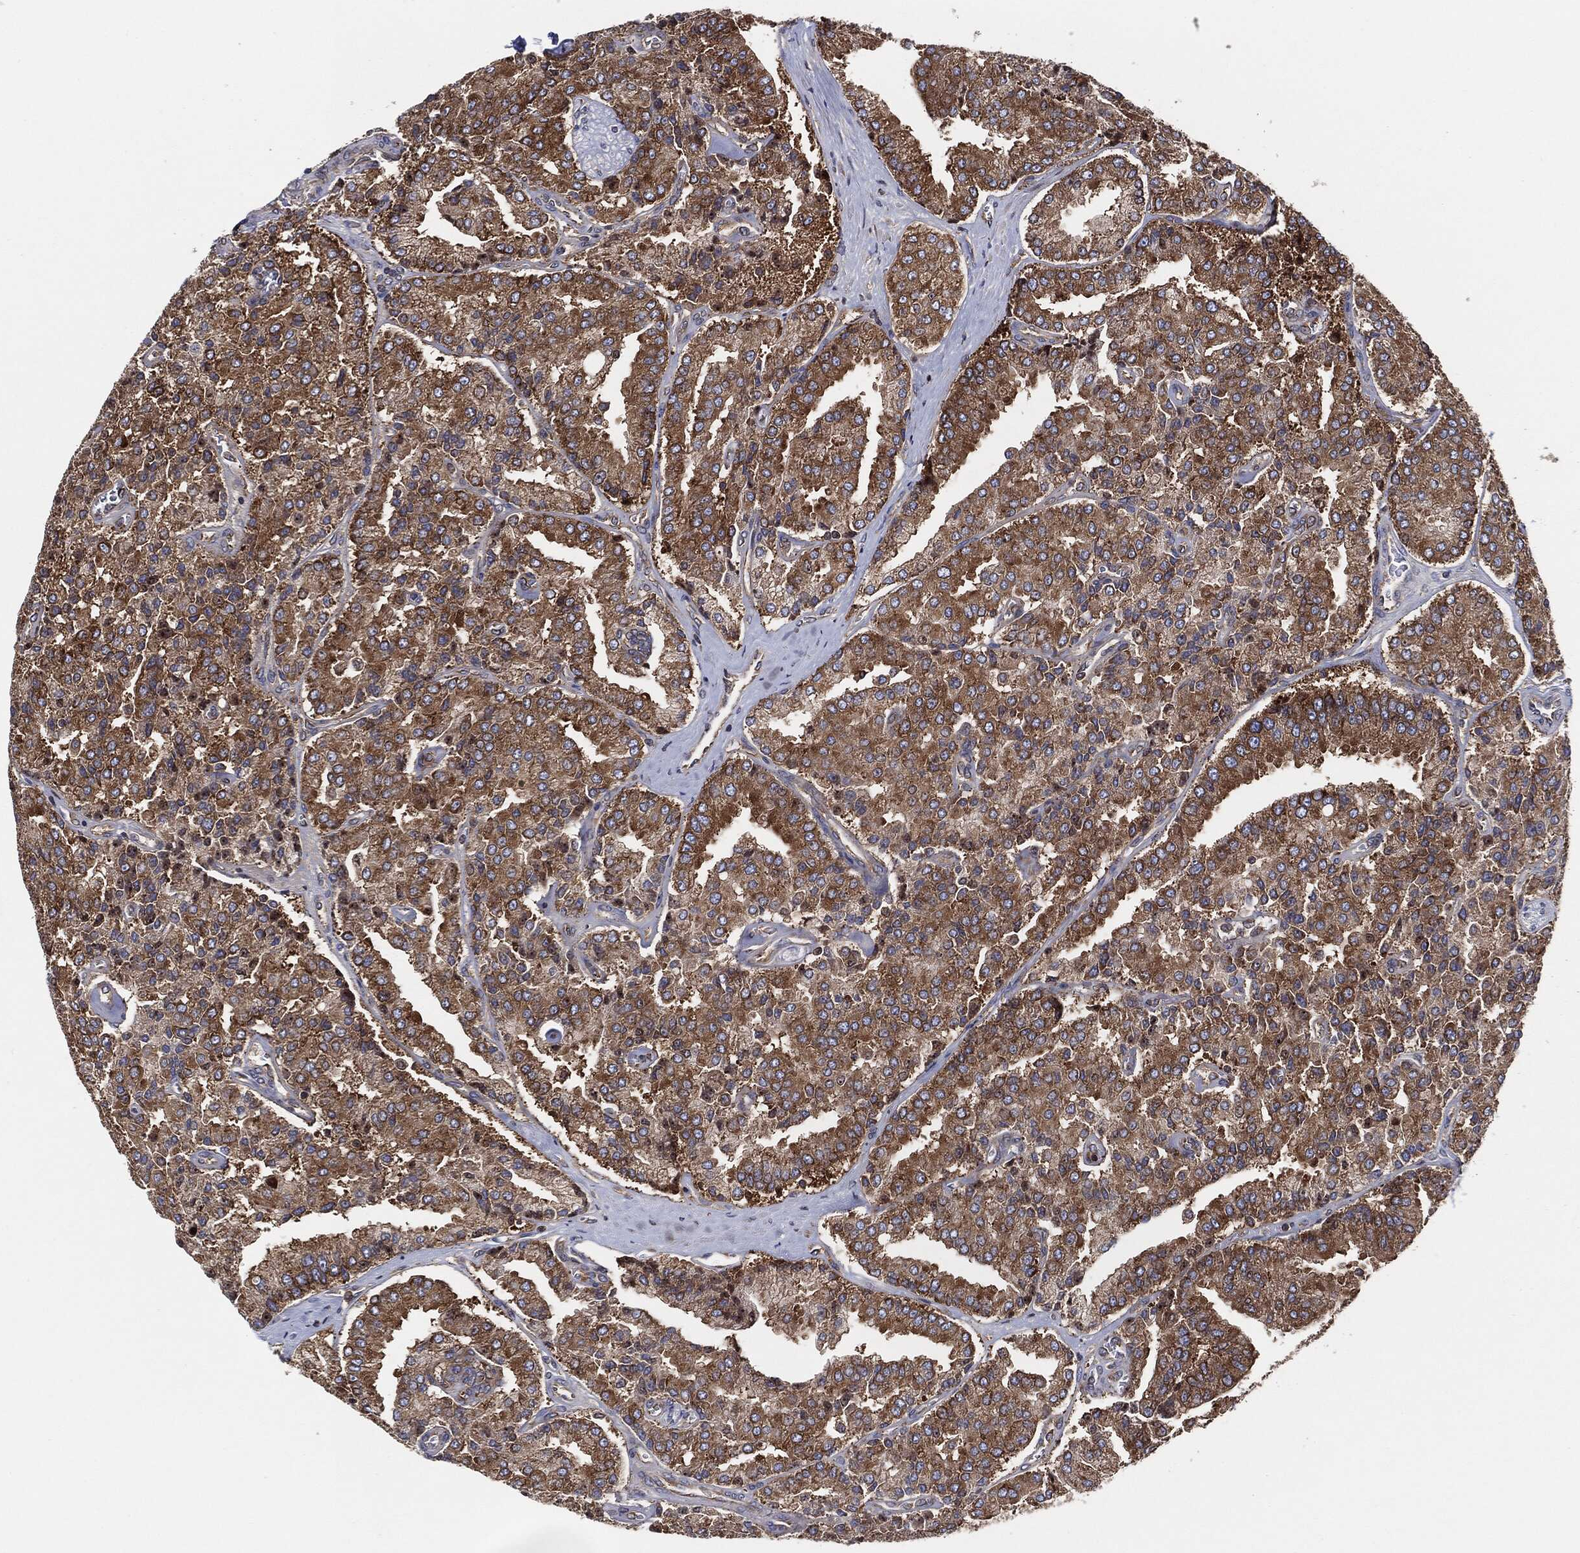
{"staining": {"intensity": "moderate", "quantity": ">75%", "location": "cytoplasmic/membranous"}, "tissue": "prostate cancer", "cell_type": "Tumor cells", "image_type": "cancer", "snomed": [{"axis": "morphology", "description": "Adenocarcinoma, NOS"}, {"axis": "topography", "description": "Prostate and seminal vesicle, NOS"}, {"axis": "topography", "description": "Prostate"}], "caption": "A brown stain labels moderate cytoplasmic/membranous expression of a protein in human prostate cancer (adenocarcinoma) tumor cells. (Brightfield microscopy of DAB IHC at high magnification).", "gene": "EIF2S2", "patient": {"sex": "male", "age": 67}}